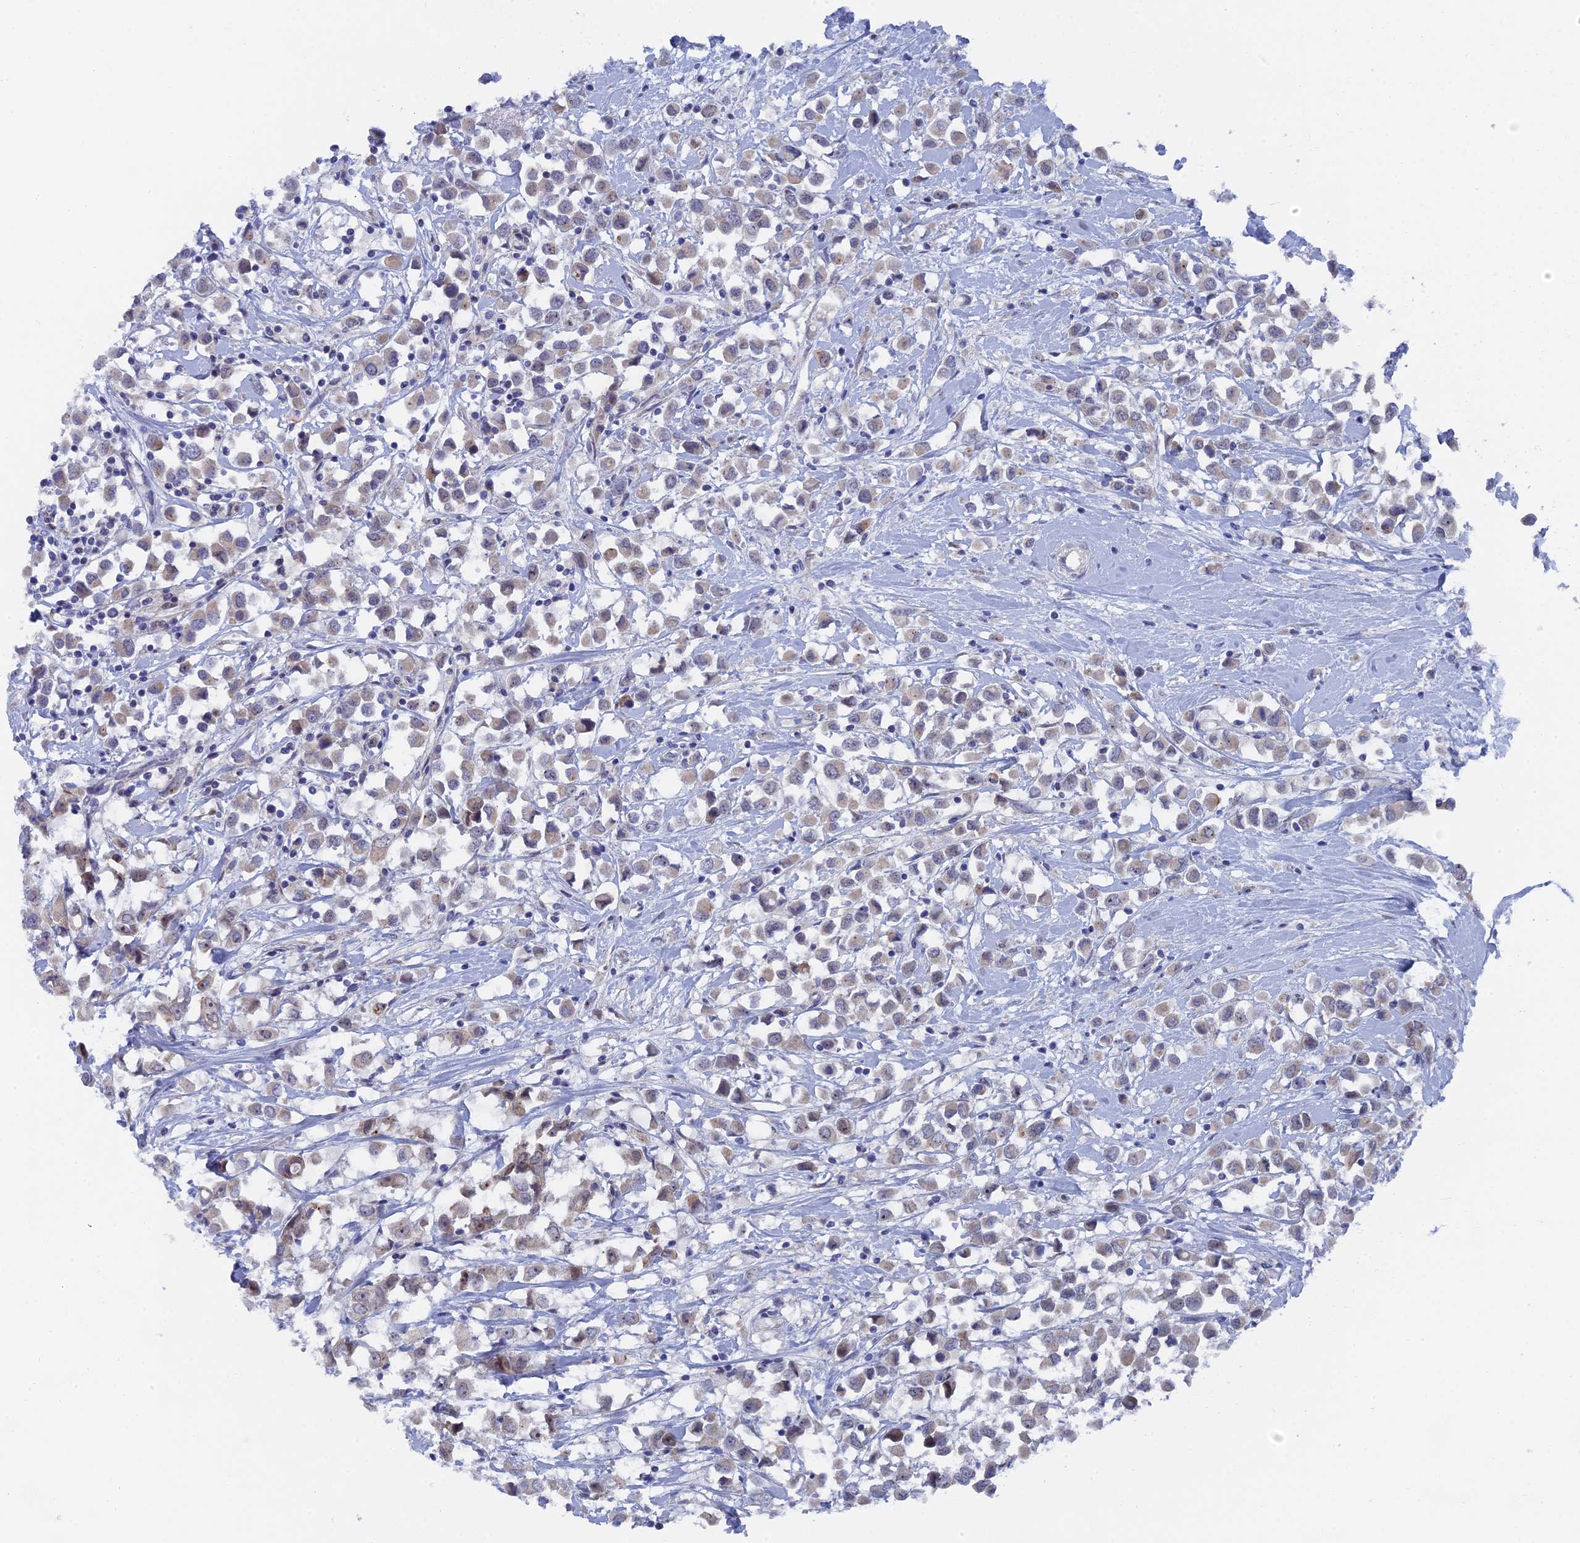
{"staining": {"intensity": "weak", "quantity": "<25%", "location": "cytoplasmic/membranous"}, "tissue": "breast cancer", "cell_type": "Tumor cells", "image_type": "cancer", "snomed": [{"axis": "morphology", "description": "Duct carcinoma"}, {"axis": "topography", "description": "Breast"}], "caption": "A high-resolution image shows immunohistochemistry staining of breast cancer (infiltrating ductal carcinoma), which displays no significant staining in tumor cells. (DAB immunohistochemistry (IHC), high magnification).", "gene": "TMEM161A", "patient": {"sex": "female", "age": 61}}